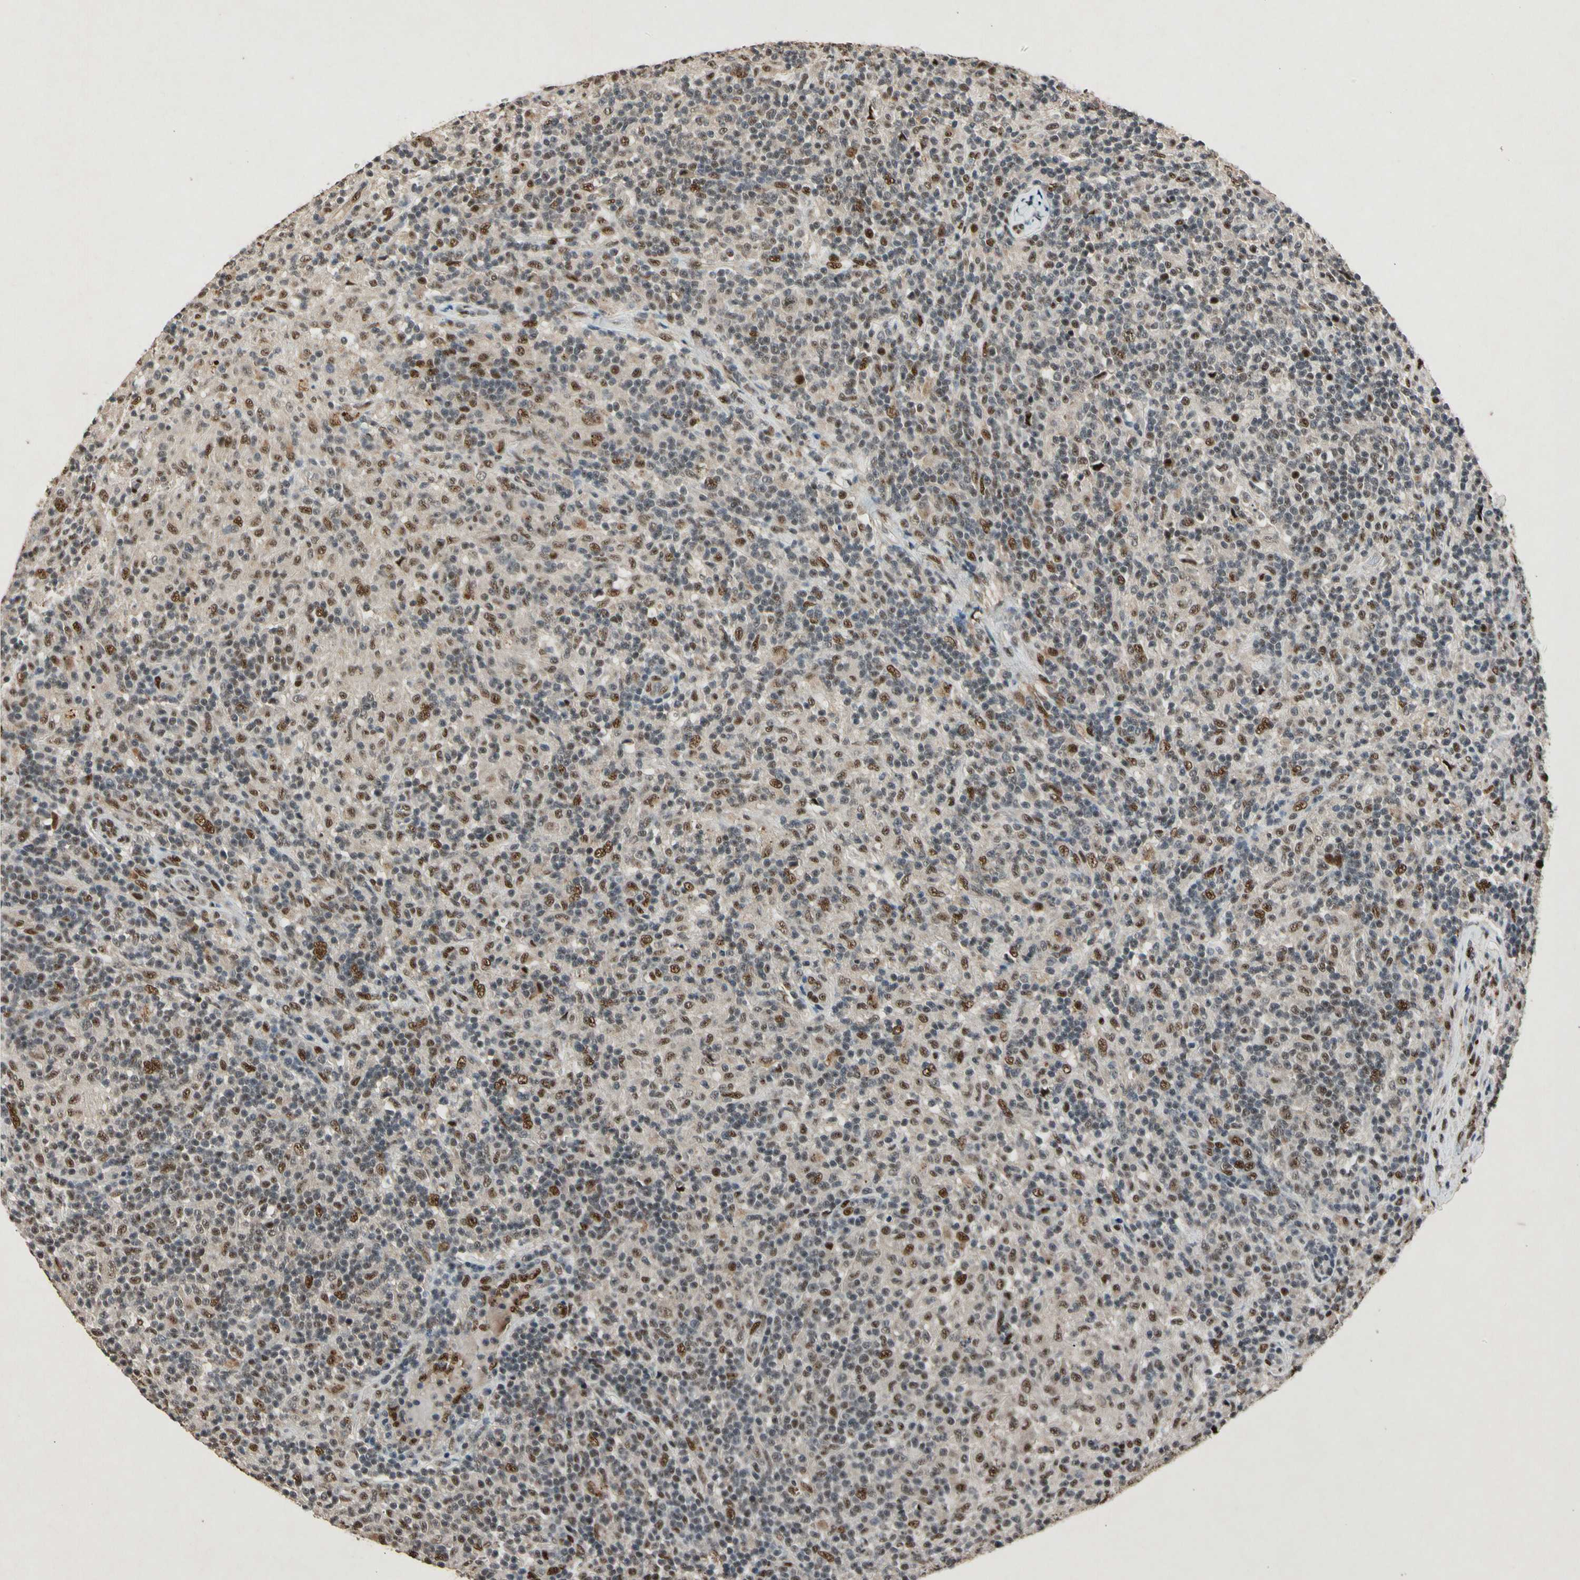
{"staining": {"intensity": "moderate", "quantity": ">75%", "location": "nuclear"}, "tissue": "lymphoma", "cell_type": "Tumor cells", "image_type": "cancer", "snomed": [{"axis": "morphology", "description": "Hodgkin's disease, NOS"}, {"axis": "topography", "description": "Lymph node"}], "caption": "The immunohistochemical stain shows moderate nuclear positivity in tumor cells of lymphoma tissue. (DAB = brown stain, brightfield microscopy at high magnification).", "gene": "PML", "patient": {"sex": "male", "age": 70}}